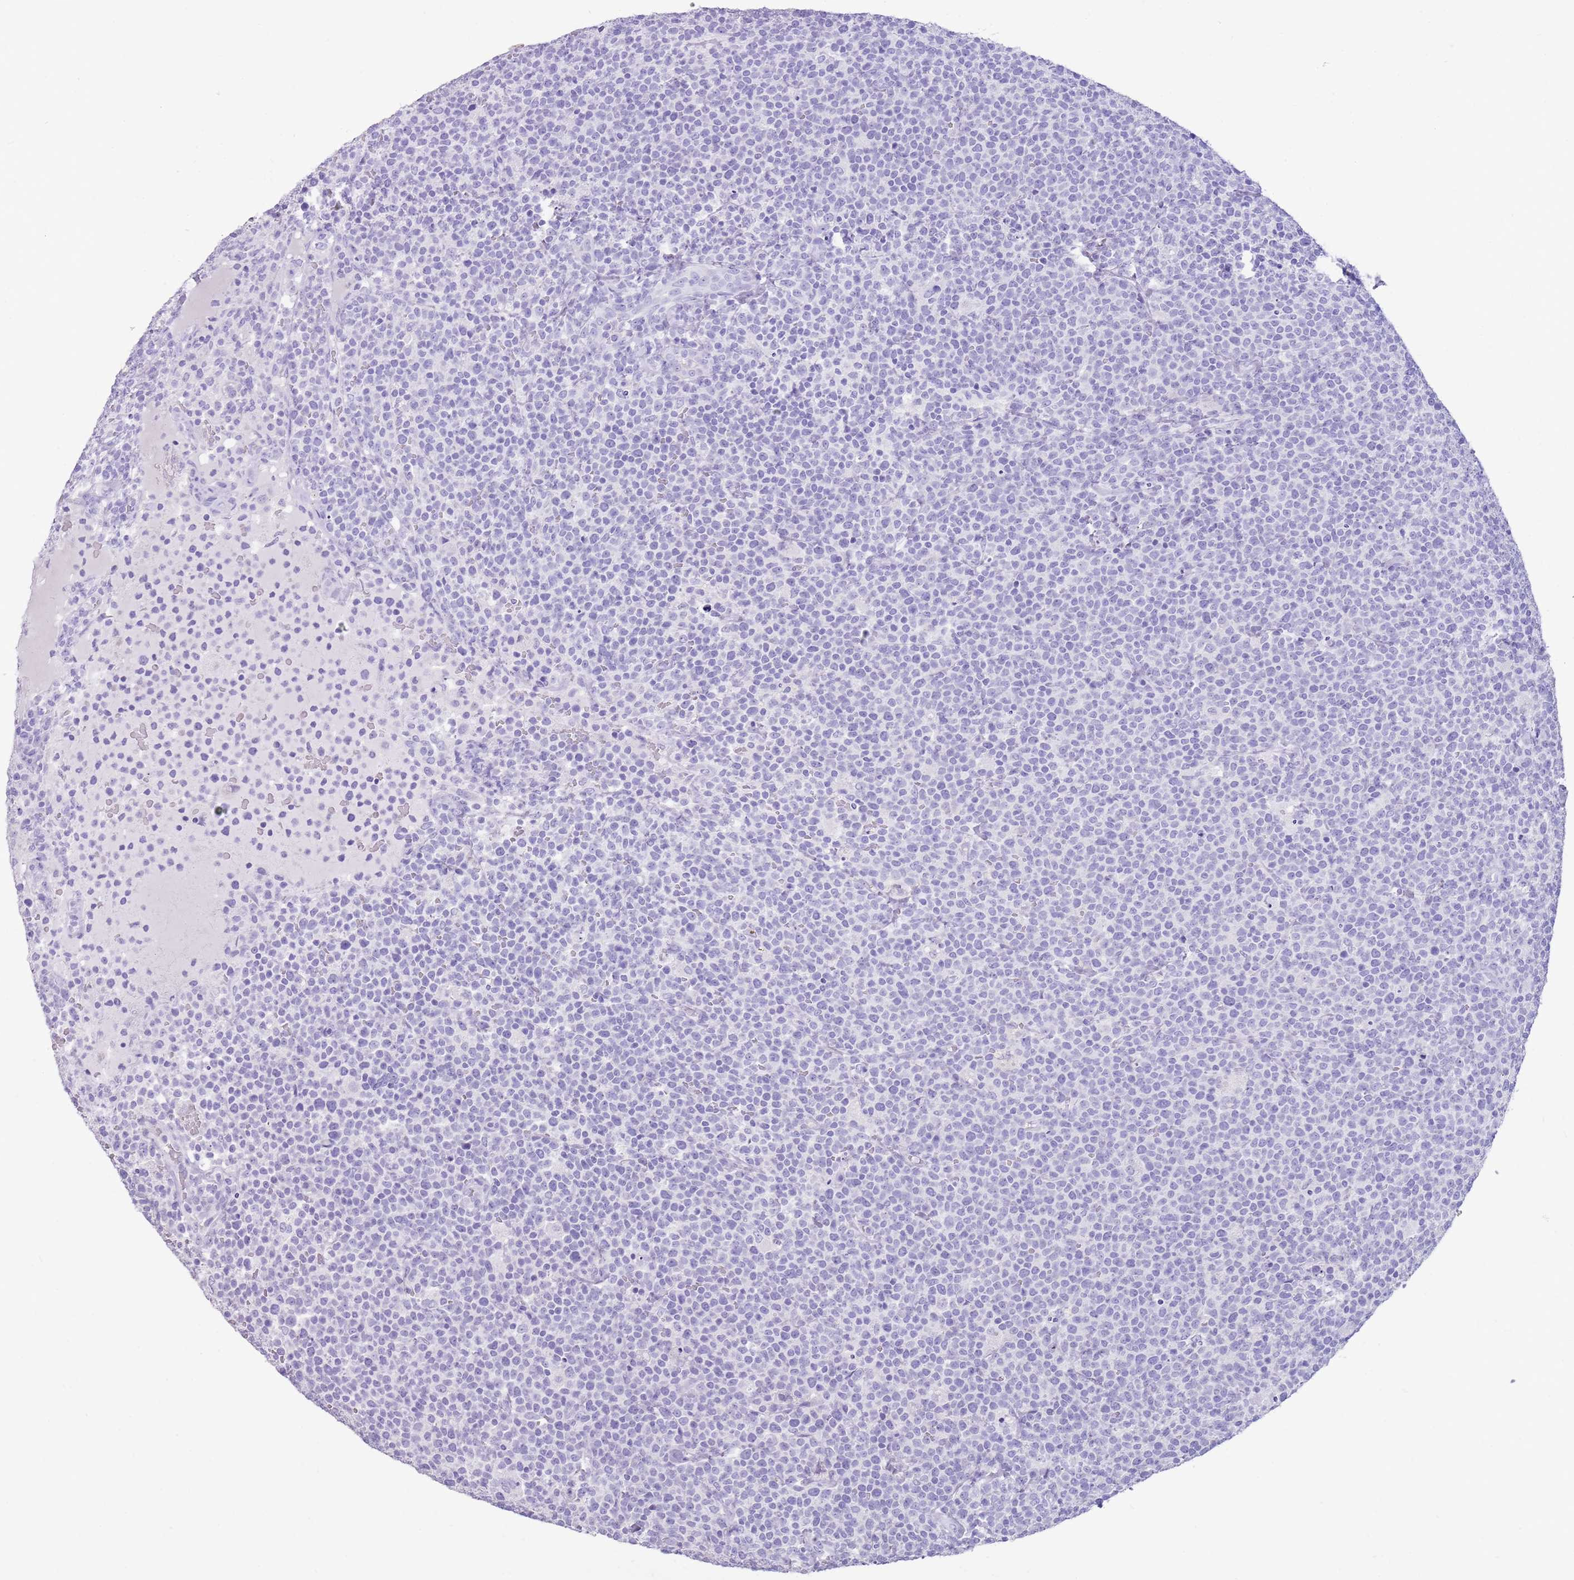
{"staining": {"intensity": "negative", "quantity": "none", "location": "none"}, "tissue": "lymphoma", "cell_type": "Tumor cells", "image_type": "cancer", "snomed": [{"axis": "morphology", "description": "Malignant lymphoma, non-Hodgkin's type, High grade"}, {"axis": "topography", "description": "Lymph node"}], "caption": "Tumor cells are negative for protein expression in human lymphoma. Brightfield microscopy of immunohistochemistry stained with DAB (3,3'-diaminobenzidine) (brown) and hematoxylin (blue), captured at high magnification.", "gene": "NBPF3", "patient": {"sex": "male", "age": 61}}